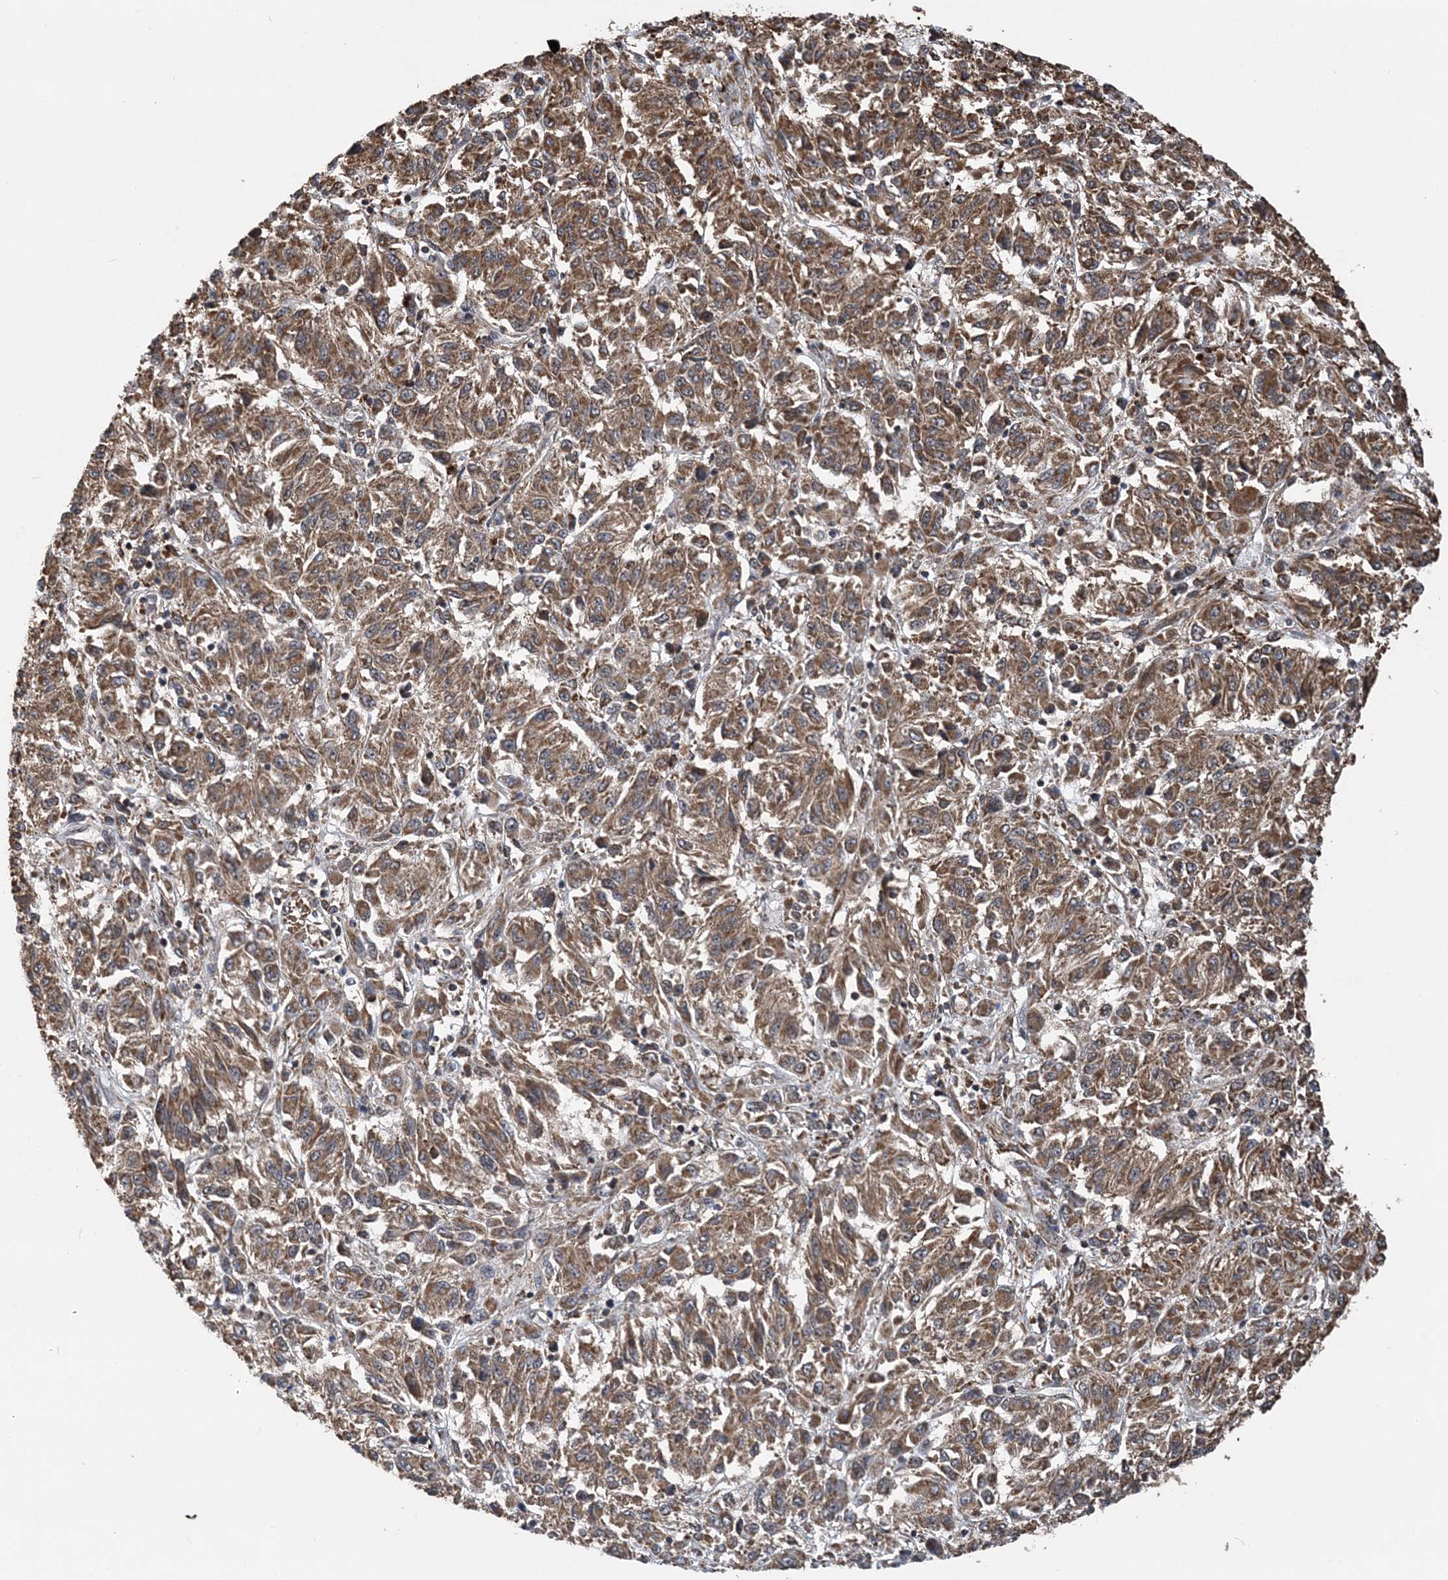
{"staining": {"intensity": "moderate", "quantity": ">75%", "location": "cytoplasmic/membranous"}, "tissue": "melanoma", "cell_type": "Tumor cells", "image_type": "cancer", "snomed": [{"axis": "morphology", "description": "Malignant melanoma, Metastatic site"}, {"axis": "topography", "description": "Lung"}], "caption": "Malignant melanoma (metastatic site) stained with a brown dye reveals moderate cytoplasmic/membranous positive staining in about >75% of tumor cells.", "gene": "PCBP1", "patient": {"sex": "male", "age": 64}}